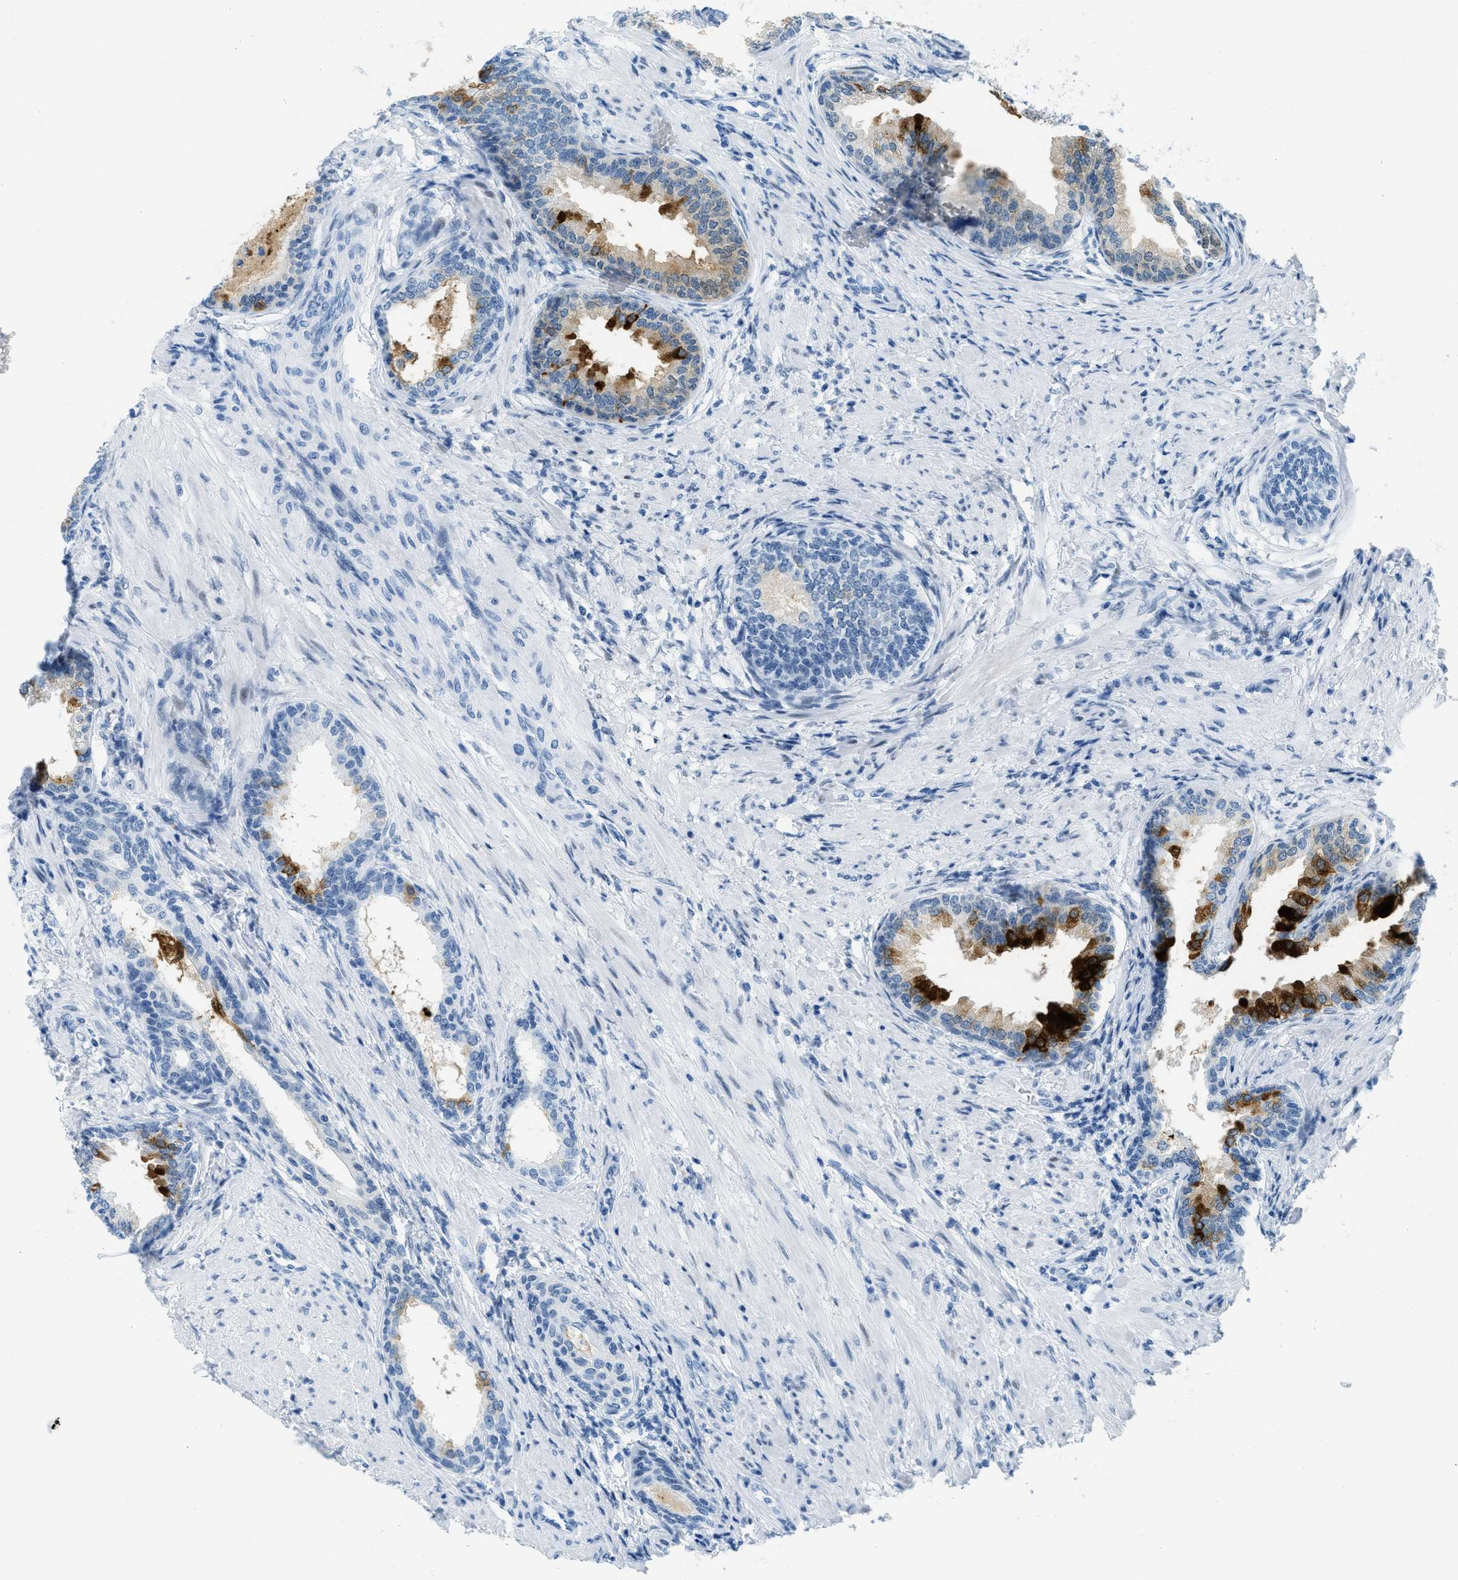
{"staining": {"intensity": "strong", "quantity": "25%-75%", "location": "cytoplasmic/membranous"}, "tissue": "prostate", "cell_type": "Glandular cells", "image_type": "normal", "snomed": [{"axis": "morphology", "description": "Normal tissue, NOS"}, {"axis": "topography", "description": "Prostate"}], "caption": "Immunohistochemical staining of normal prostate exhibits strong cytoplasmic/membranous protein expression in about 25%-75% of glandular cells.", "gene": "PLA2G2A", "patient": {"sex": "male", "age": 76}}